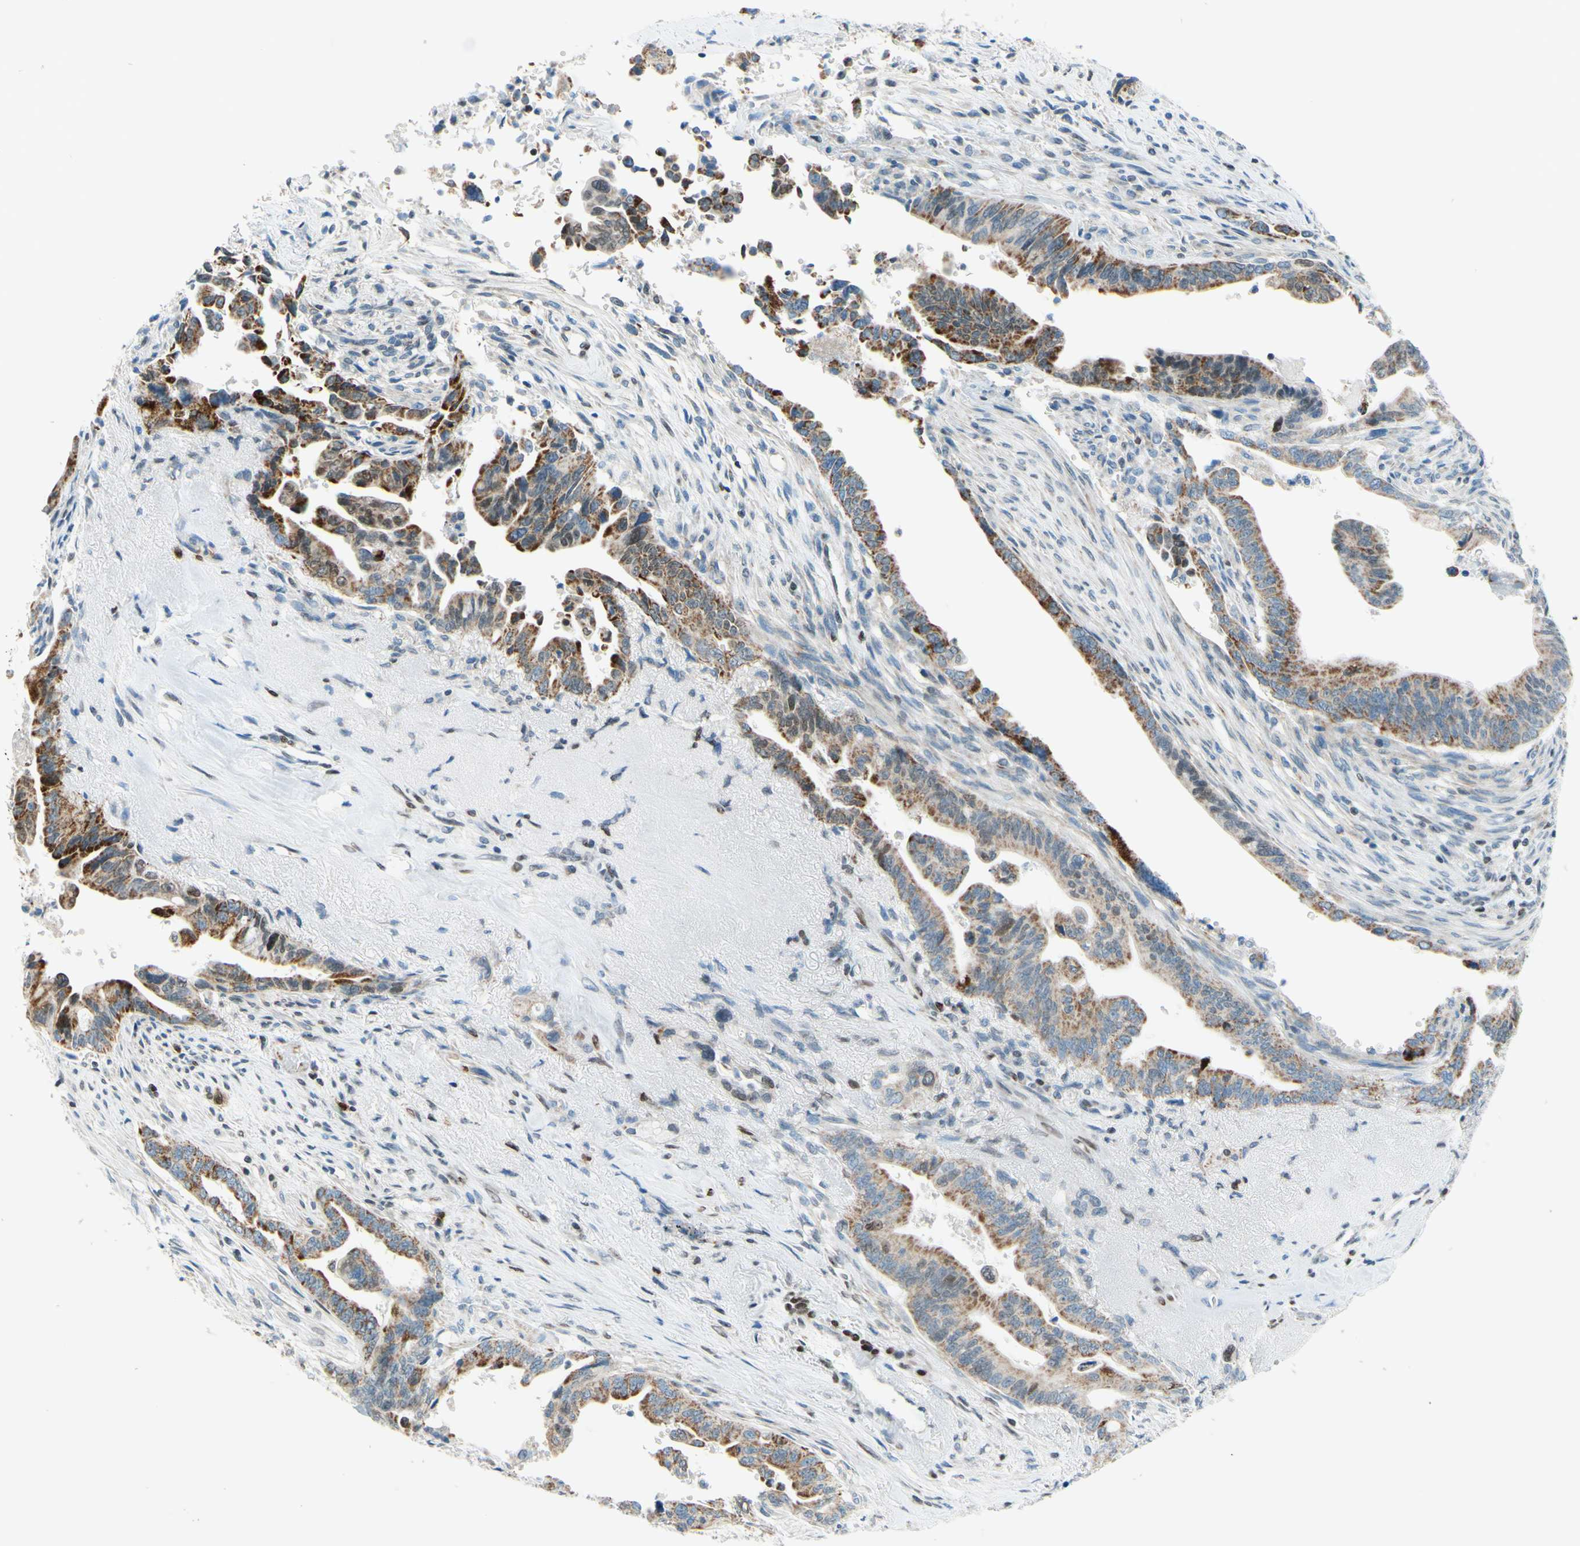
{"staining": {"intensity": "moderate", "quantity": ">75%", "location": "cytoplasmic/membranous"}, "tissue": "pancreatic cancer", "cell_type": "Tumor cells", "image_type": "cancer", "snomed": [{"axis": "morphology", "description": "Adenocarcinoma, NOS"}, {"axis": "topography", "description": "Pancreas"}], "caption": "An image of adenocarcinoma (pancreatic) stained for a protein displays moderate cytoplasmic/membranous brown staining in tumor cells. The staining was performed using DAB (3,3'-diaminobenzidine), with brown indicating positive protein expression. Nuclei are stained blue with hematoxylin.", "gene": "CBX7", "patient": {"sex": "male", "age": 70}}